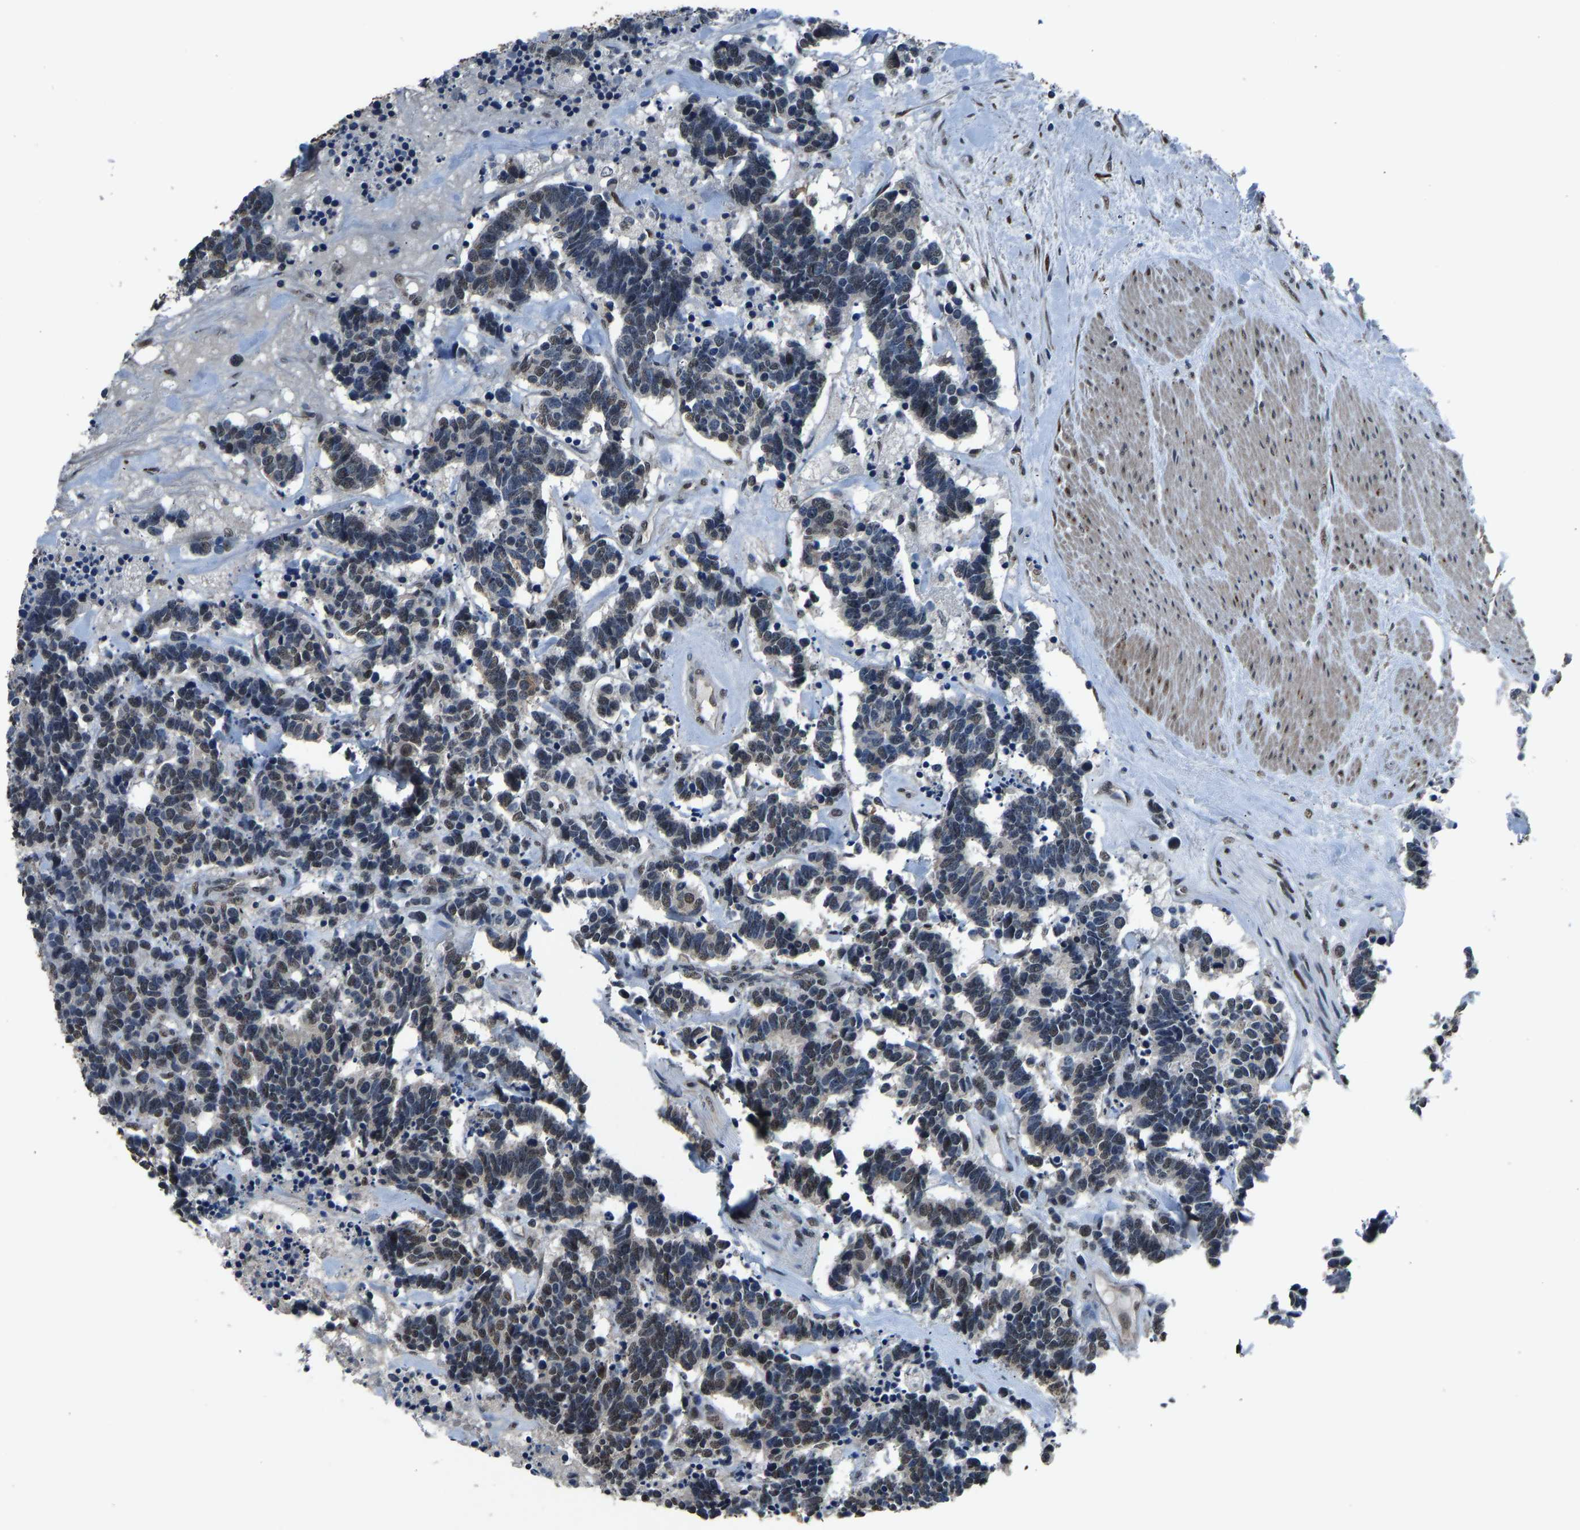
{"staining": {"intensity": "weak", "quantity": "<25%", "location": "nuclear"}, "tissue": "carcinoid", "cell_type": "Tumor cells", "image_type": "cancer", "snomed": [{"axis": "morphology", "description": "Carcinoma, NOS"}, {"axis": "morphology", "description": "Carcinoid, malignant, NOS"}, {"axis": "topography", "description": "Urinary bladder"}], "caption": "High power microscopy micrograph of an immunohistochemistry (IHC) histopathology image of carcinoid (malignant), revealing no significant expression in tumor cells.", "gene": "FOS", "patient": {"sex": "male", "age": 57}}